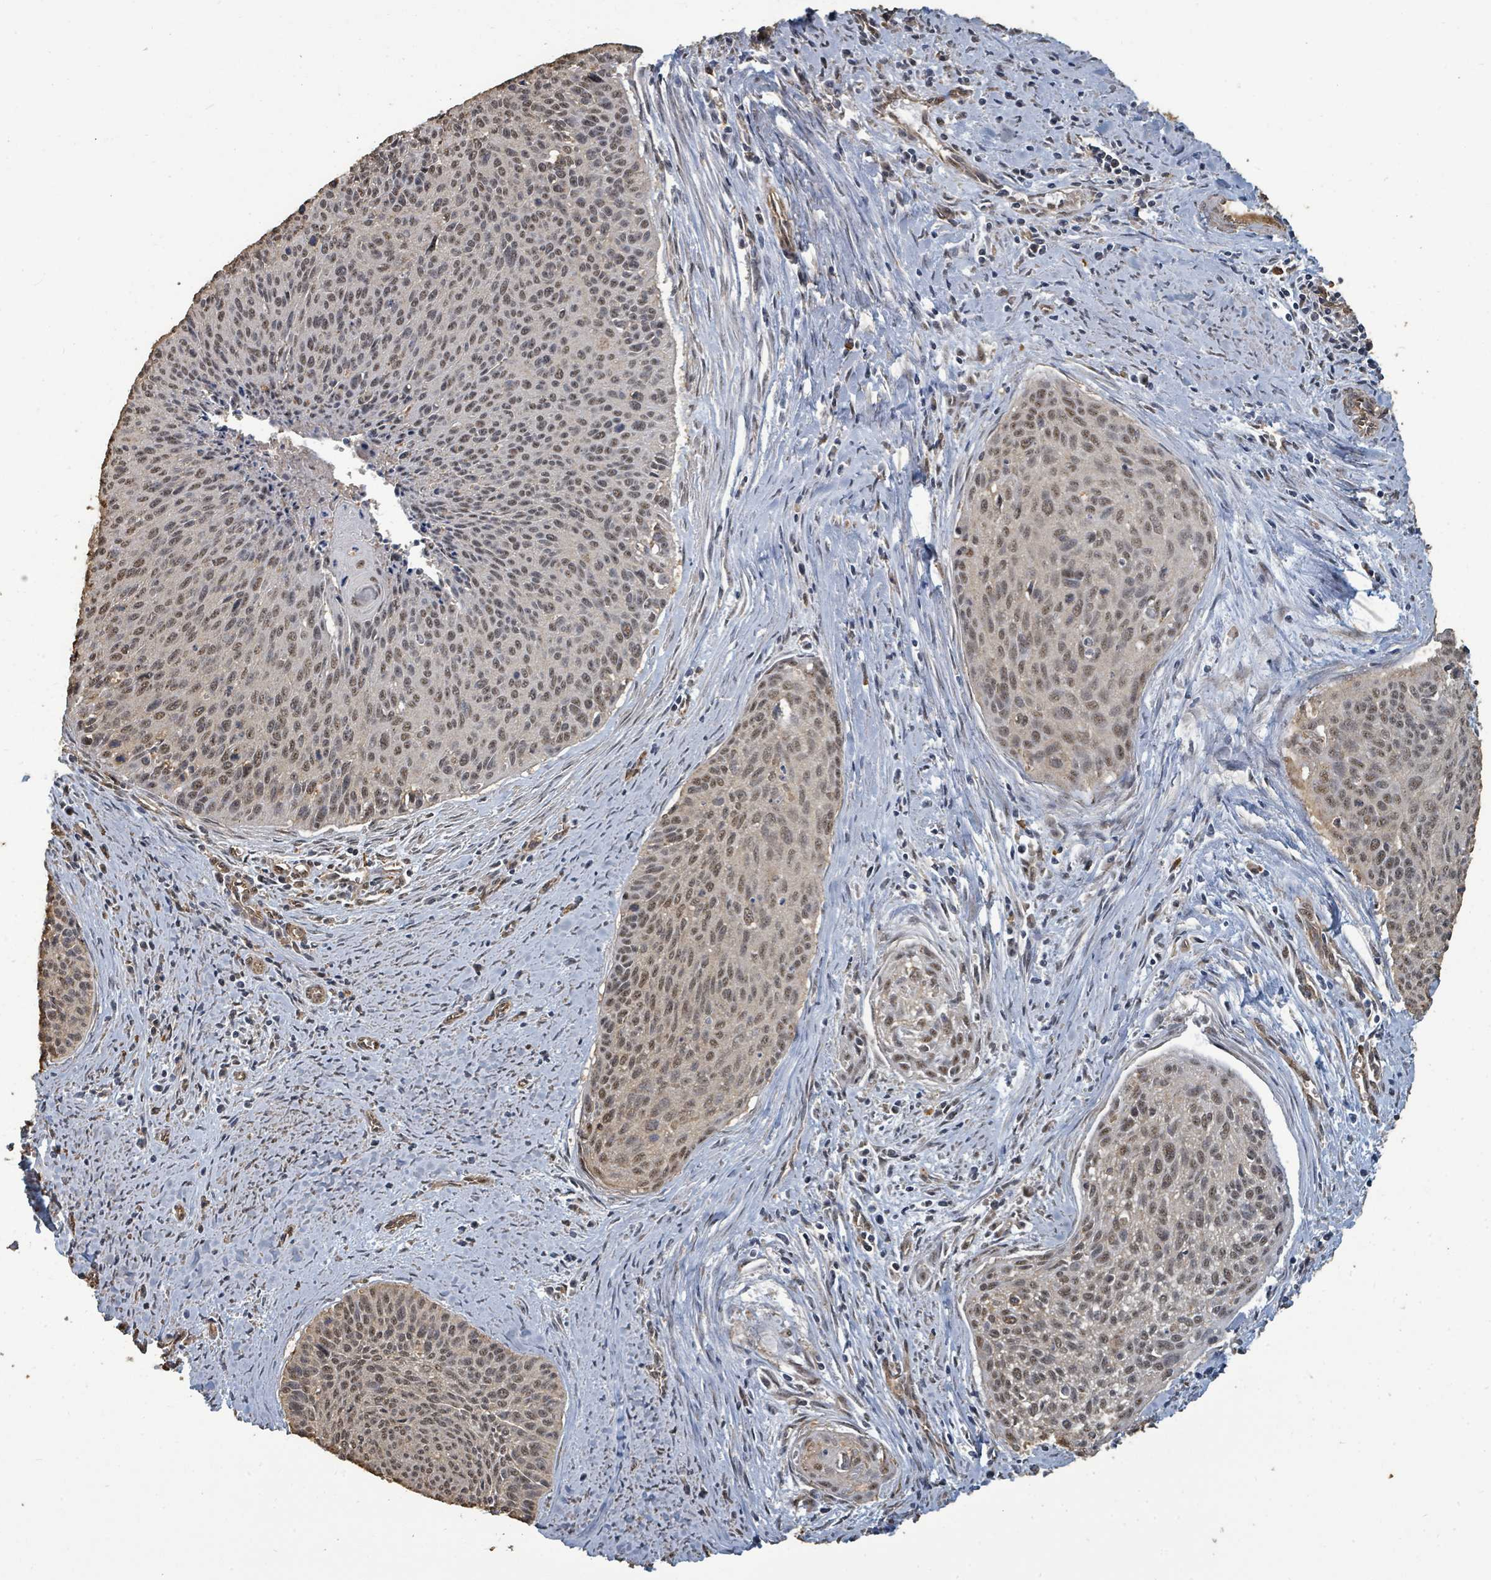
{"staining": {"intensity": "moderate", "quantity": ">75%", "location": "nuclear"}, "tissue": "cervical cancer", "cell_type": "Tumor cells", "image_type": "cancer", "snomed": [{"axis": "morphology", "description": "Squamous cell carcinoma, NOS"}, {"axis": "topography", "description": "Cervix"}], "caption": "Tumor cells reveal medium levels of moderate nuclear staining in about >75% of cells in human cervical cancer.", "gene": "C6orf52", "patient": {"sex": "female", "age": 55}}